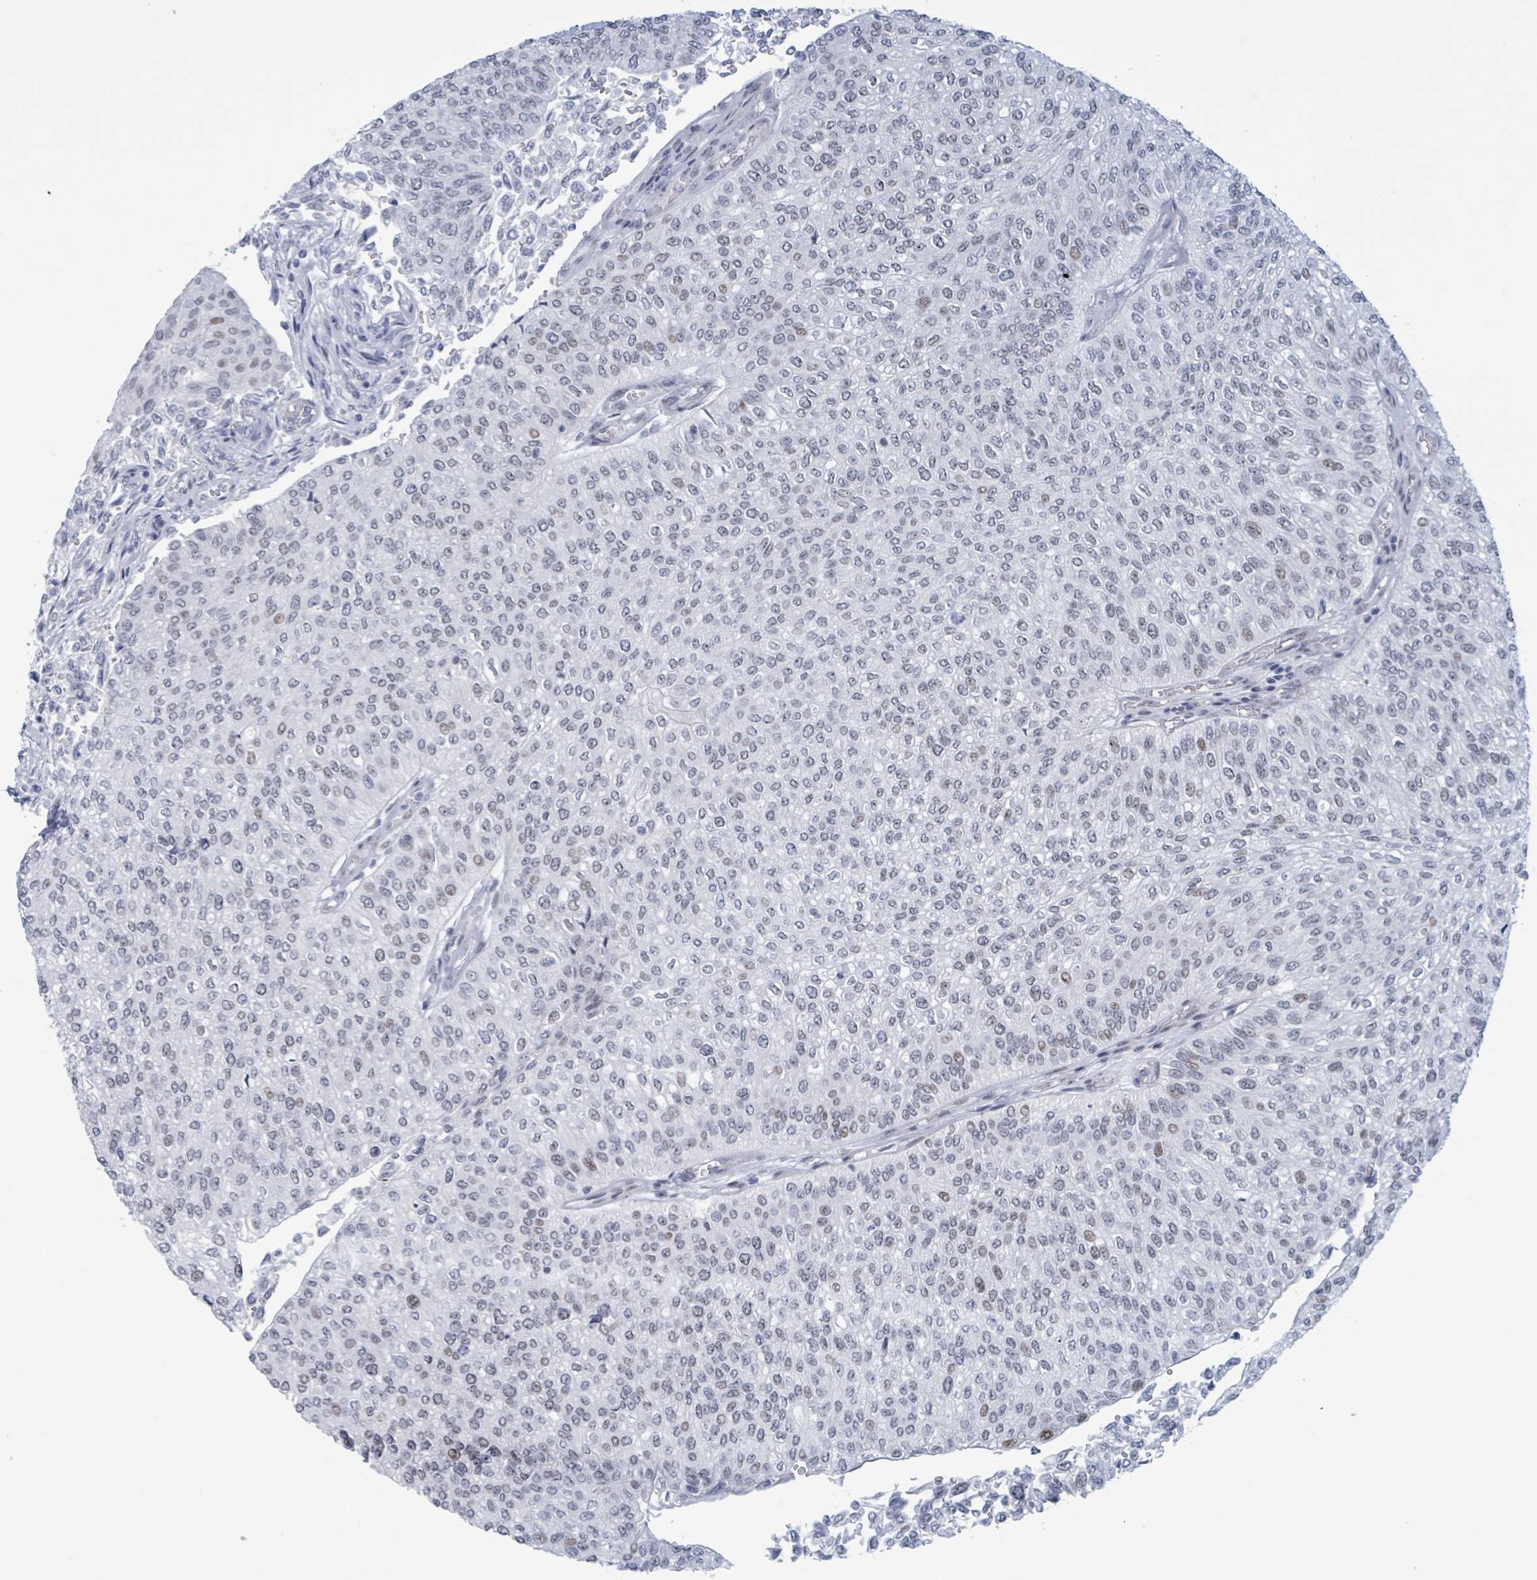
{"staining": {"intensity": "negative", "quantity": "none", "location": "none"}, "tissue": "urothelial cancer", "cell_type": "Tumor cells", "image_type": "cancer", "snomed": [{"axis": "morphology", "description": "Urothelial carcinoma, NOS"}, {"axis": "topography", "description": "Urinary bladder"}], "caption": "The photomicrograph shows no staining of tumor cells in urothelial cancer.", "gene": "CT45A5", "patient": {"sex": "male", "age": 59}}